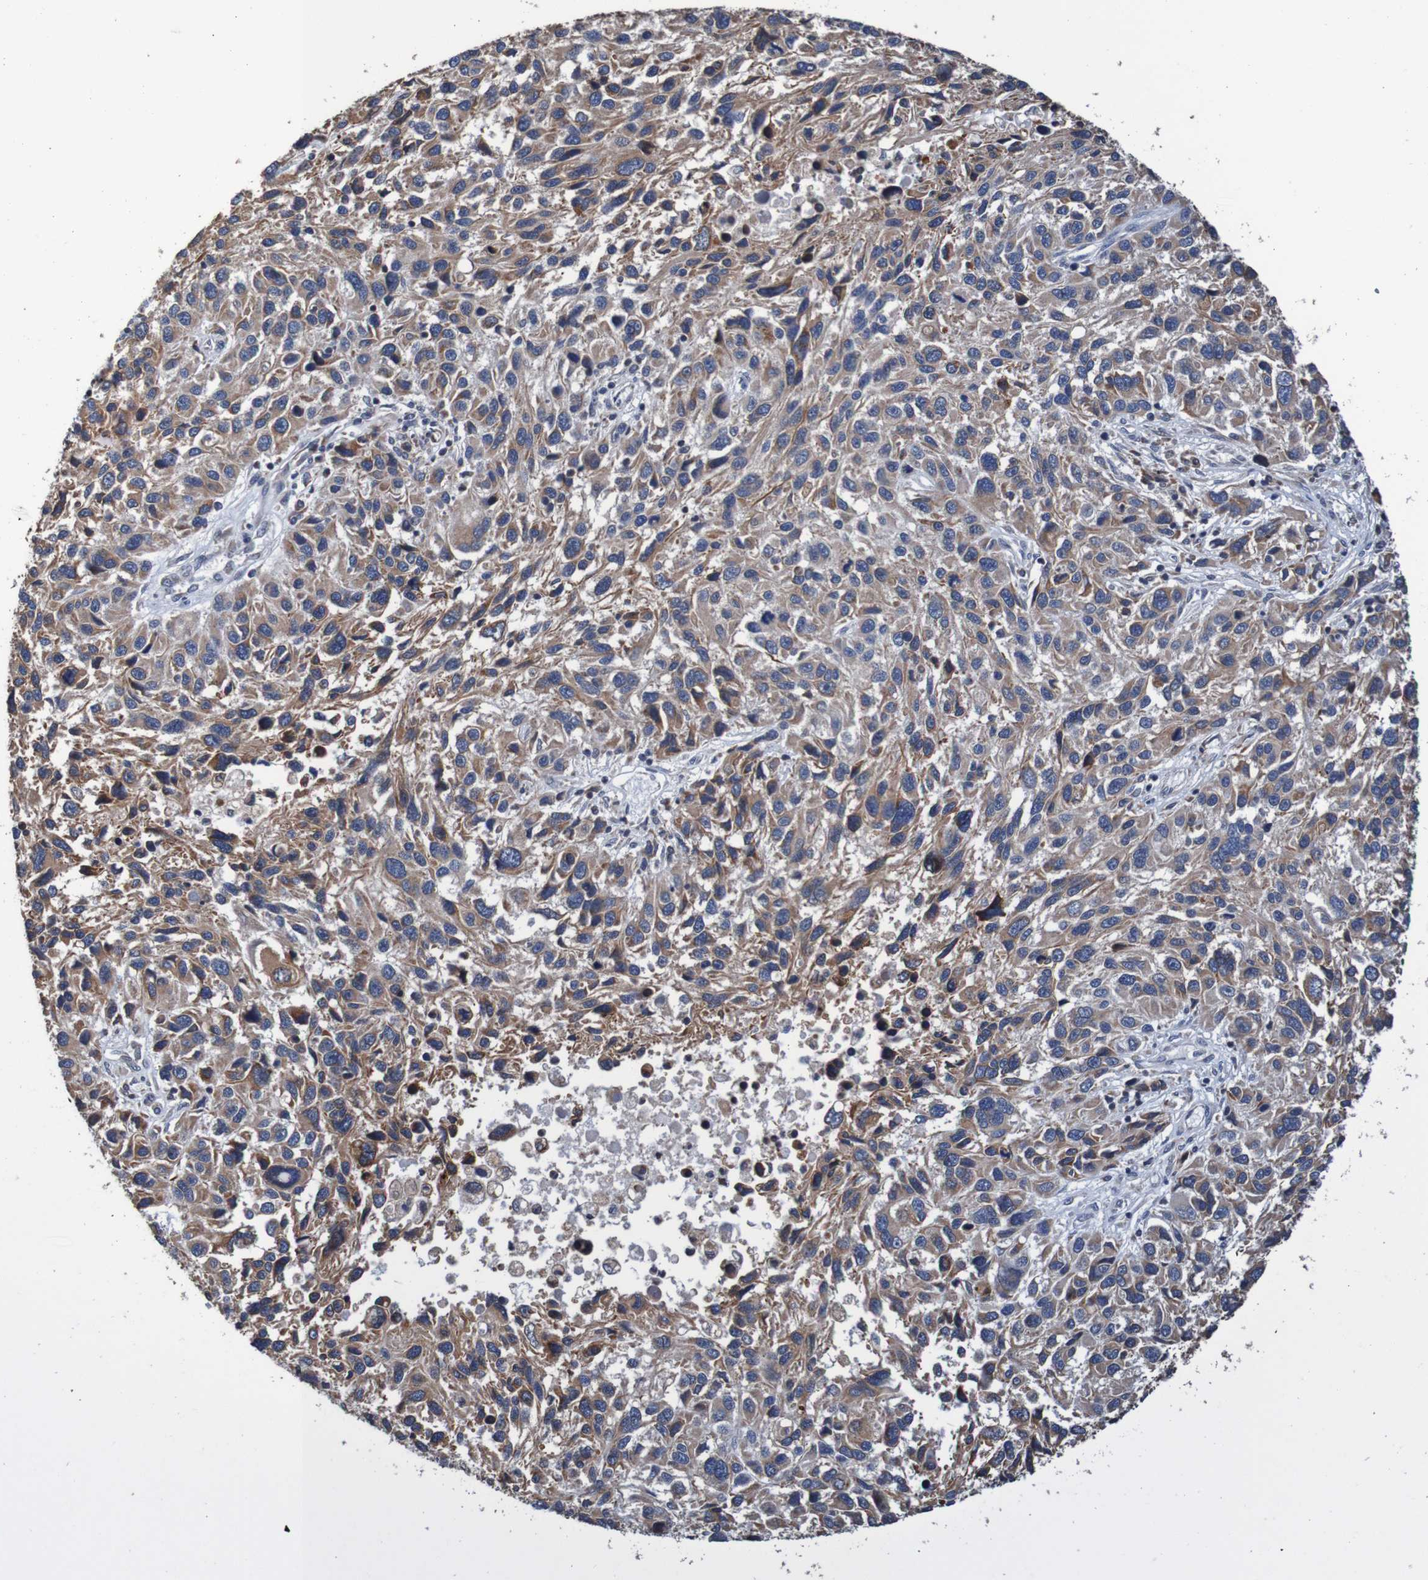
{"staining": {"intensity": "weak", "quantity": ">75%", "location": "cytoplasmic/membranous"}, "tissue": "melanoma", "cell_type": "Tumor cells", "image_type": "cancer", "snomed": [{"axis": "morphology", "description": "Malignant melanoma, NOS"}, {"axis": "topography", "description": "Skin"}], "caption": "A low amount of weak cytoplasmic/membranous staining is identified in about >75% of tumor cells in melanoma tissue.", "gene": "FIBP", "patient": {"sex": "male", "age": 53}}